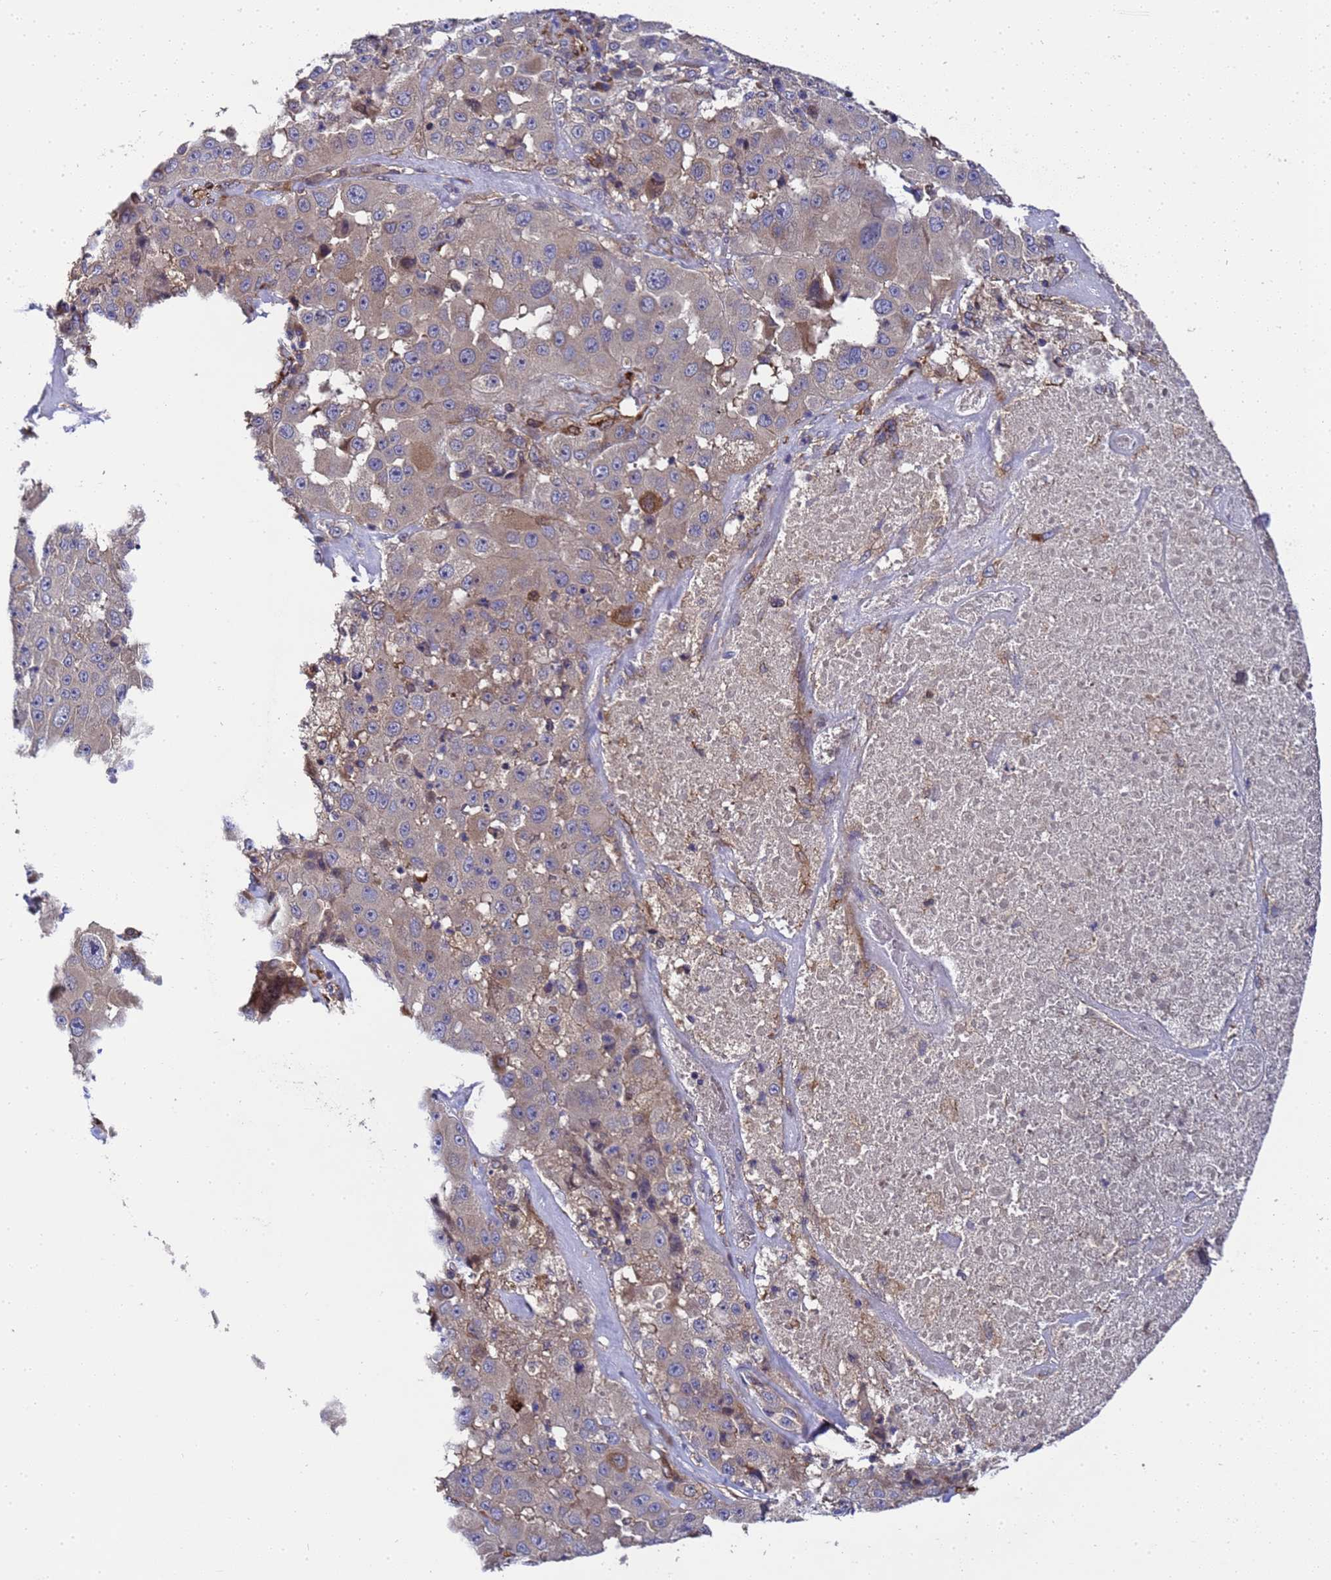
{"staining": {"intensity": "weak", "quantity": "25%-75%", "location": "cytoplasmic/membranous"}, "tissue": "melanoma", "cell_type": "Tumor cells", "image_type": "cancer", "snomed": [{"axis": "morphology", "description": "Malignant melanoma, Metastatic site"}, {"axis": "topography", "description": "Lymph node"}], "caption": "Immunohistochemistry (IHC) of melanoma exhibits low levels of weak cytoplasmic/membranous staining in about 25%-75% of tumor cells.", "gene": "MOCS1", "patient": {"sex": "male", "age": 62}}